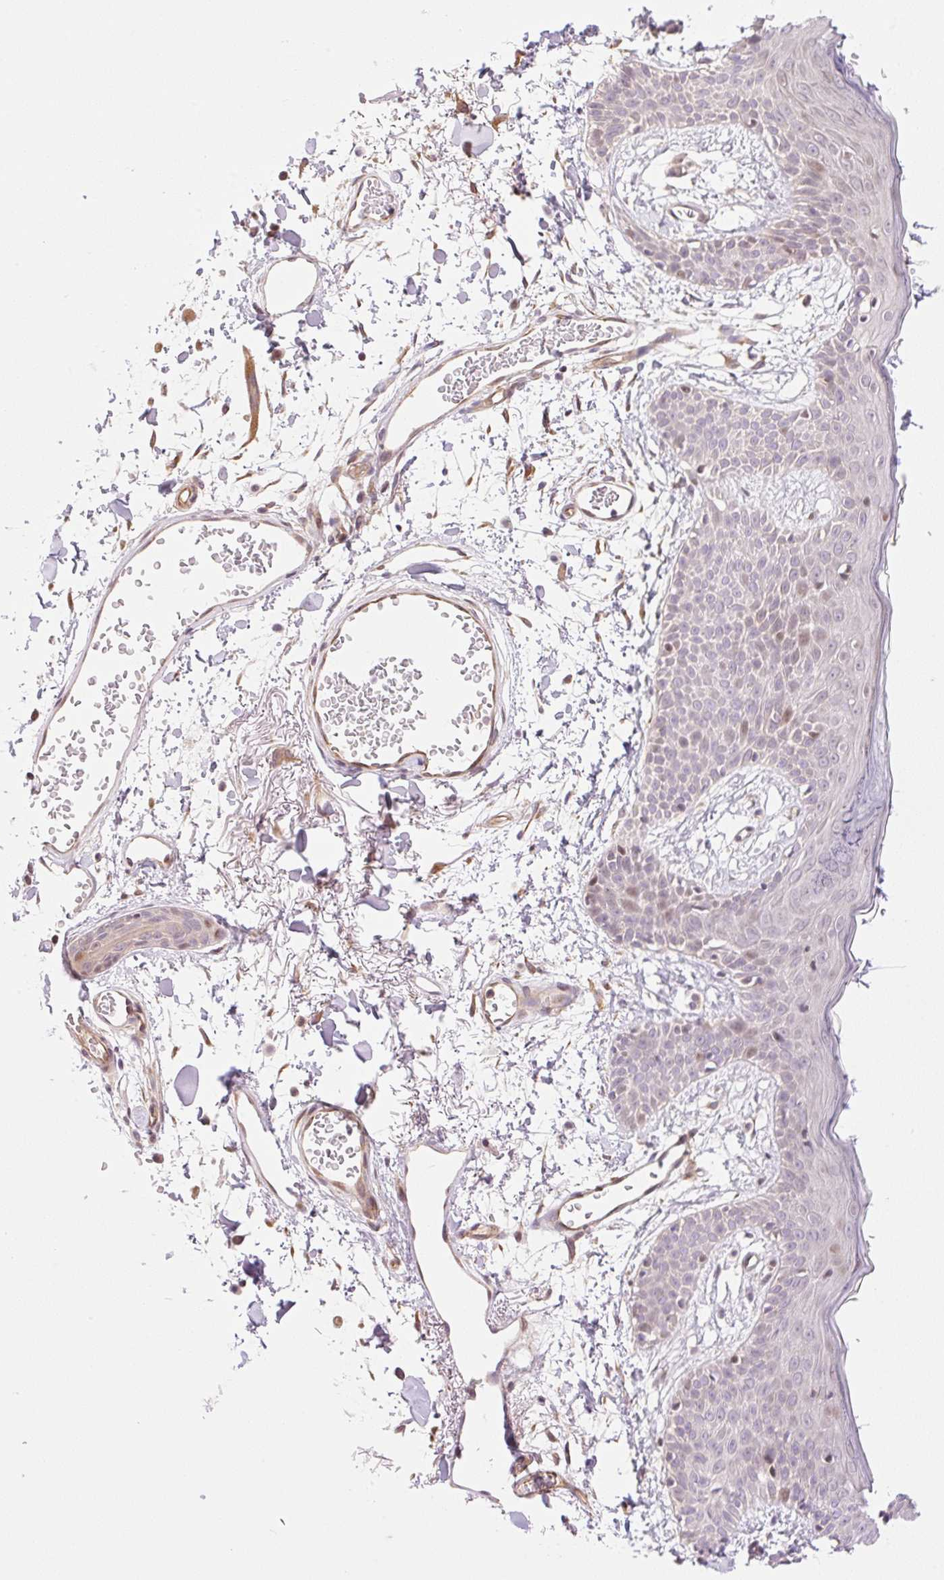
{"staining": {"intensity": "moderate", "quantity": "<25%", "location": "cytoplasmic/membranous"}, "tissue": "skin", "cell_type": "Fibroblasts", "image_type": "normal", "snomed": [{"axis": "morphology", "description": "Normal tissue, NOS"}, {"axis": "topography", "description": "Skin"}], "caption": "Immunohistochemistry staining of benign skin, which demonstrates low levels of moderate cytoplasmic/membranous expression in about <25% of fibroblasts indicating moderate cytoplasmic/membranous protein expression. The staining was performed using DAB (3,3'-diaminobenzidine) (brown) for protein detection and nuclei were counterstained in hematoxylin (blue).", "gene": "ZNF394", "patient": {"sex": "male", "age": 79}}